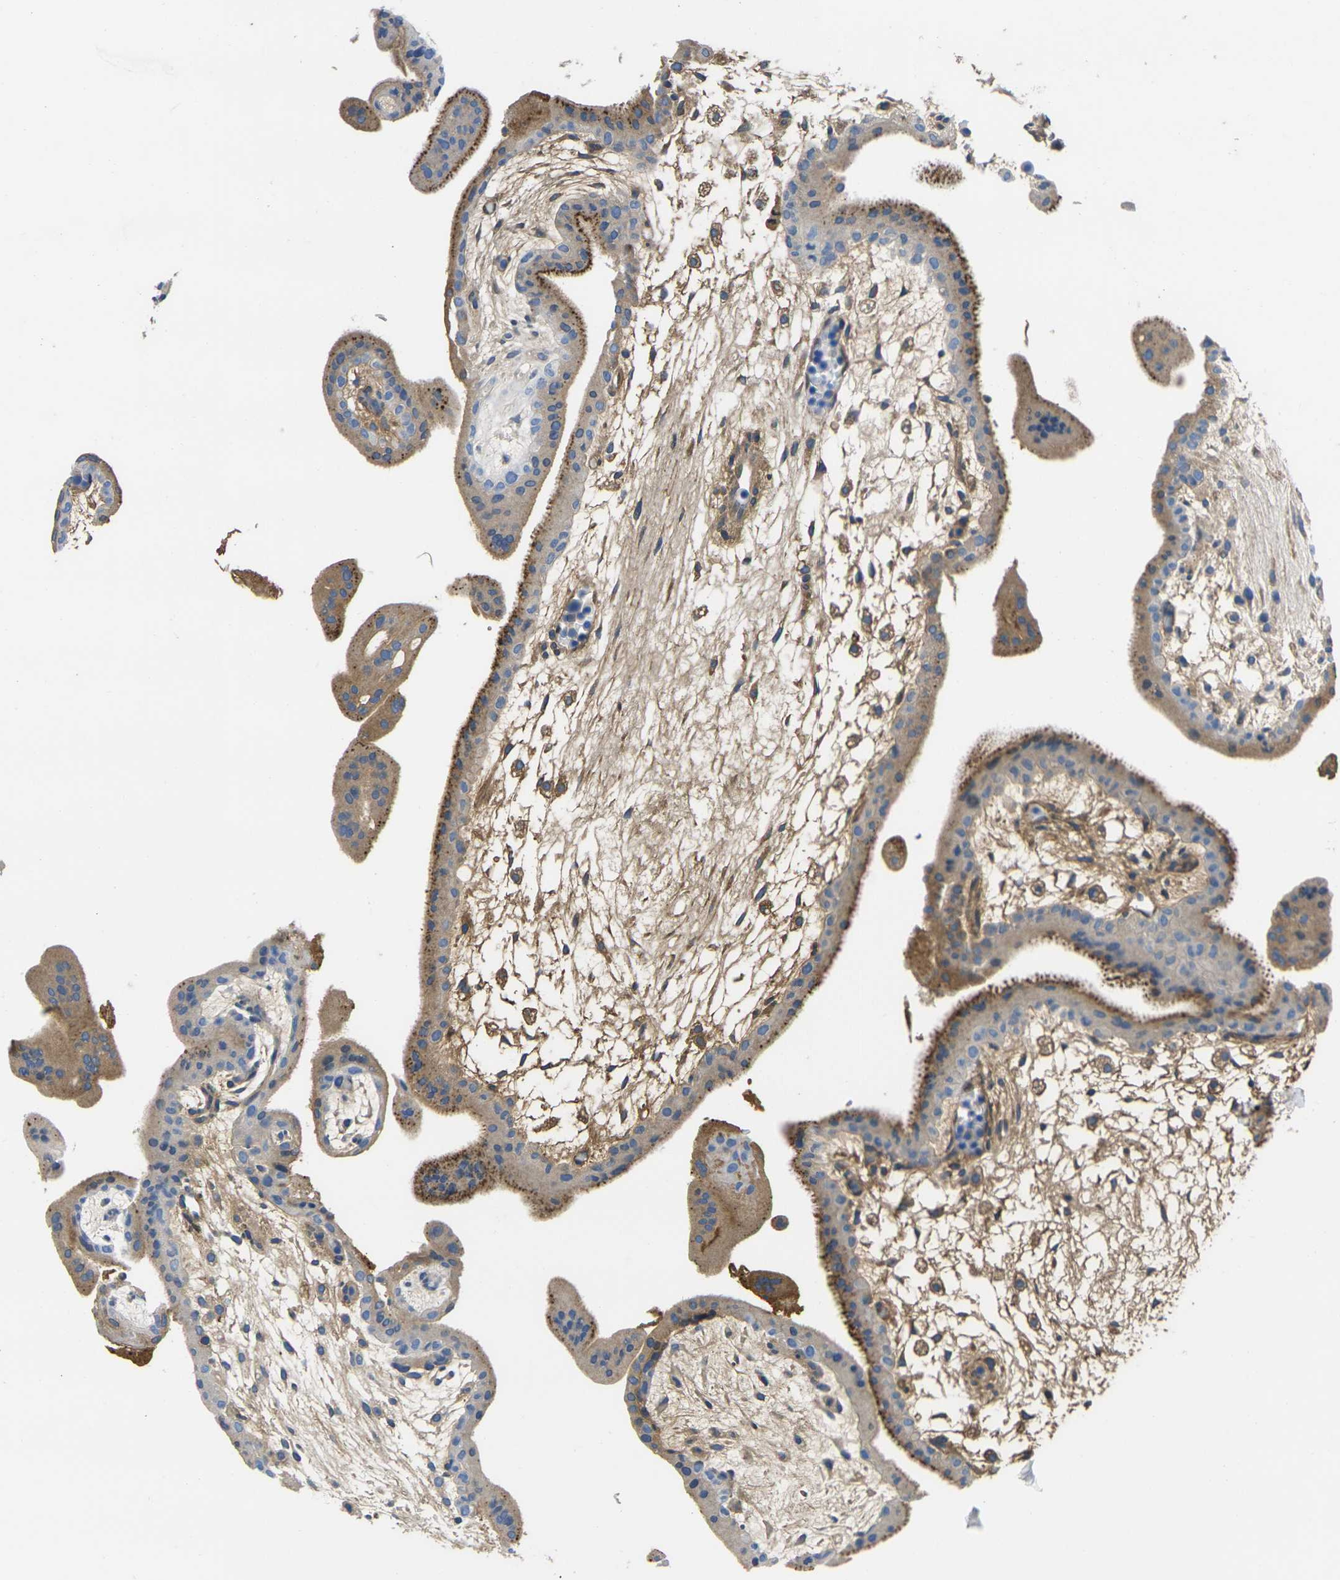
{"staining": {"intensity": "moderate", "quantity": "25%-75%", "location": "cytoplasmic/membranous"}, "tissue": "placenta", "cell_type": "Trophoblastic cells", "image_type": "normal", "snomed": [{"axis": "morphology", "description": "Normal tissue, NOS"}, {"axis": "topography", "description": "Placenta"}], "caption": "High-magnification brightfield microscopy of normal placenta stained with DAB (3,3'-diaminobenzidine) (brown) and counterstained with hematoxylin (blue). trophoblastic cells exhibit moderate cytoplasmic/membranous expression is present in approximately25%-75% of cells.", "gene": "GREM2", "patient": {"sex": "female", "age": 35}}